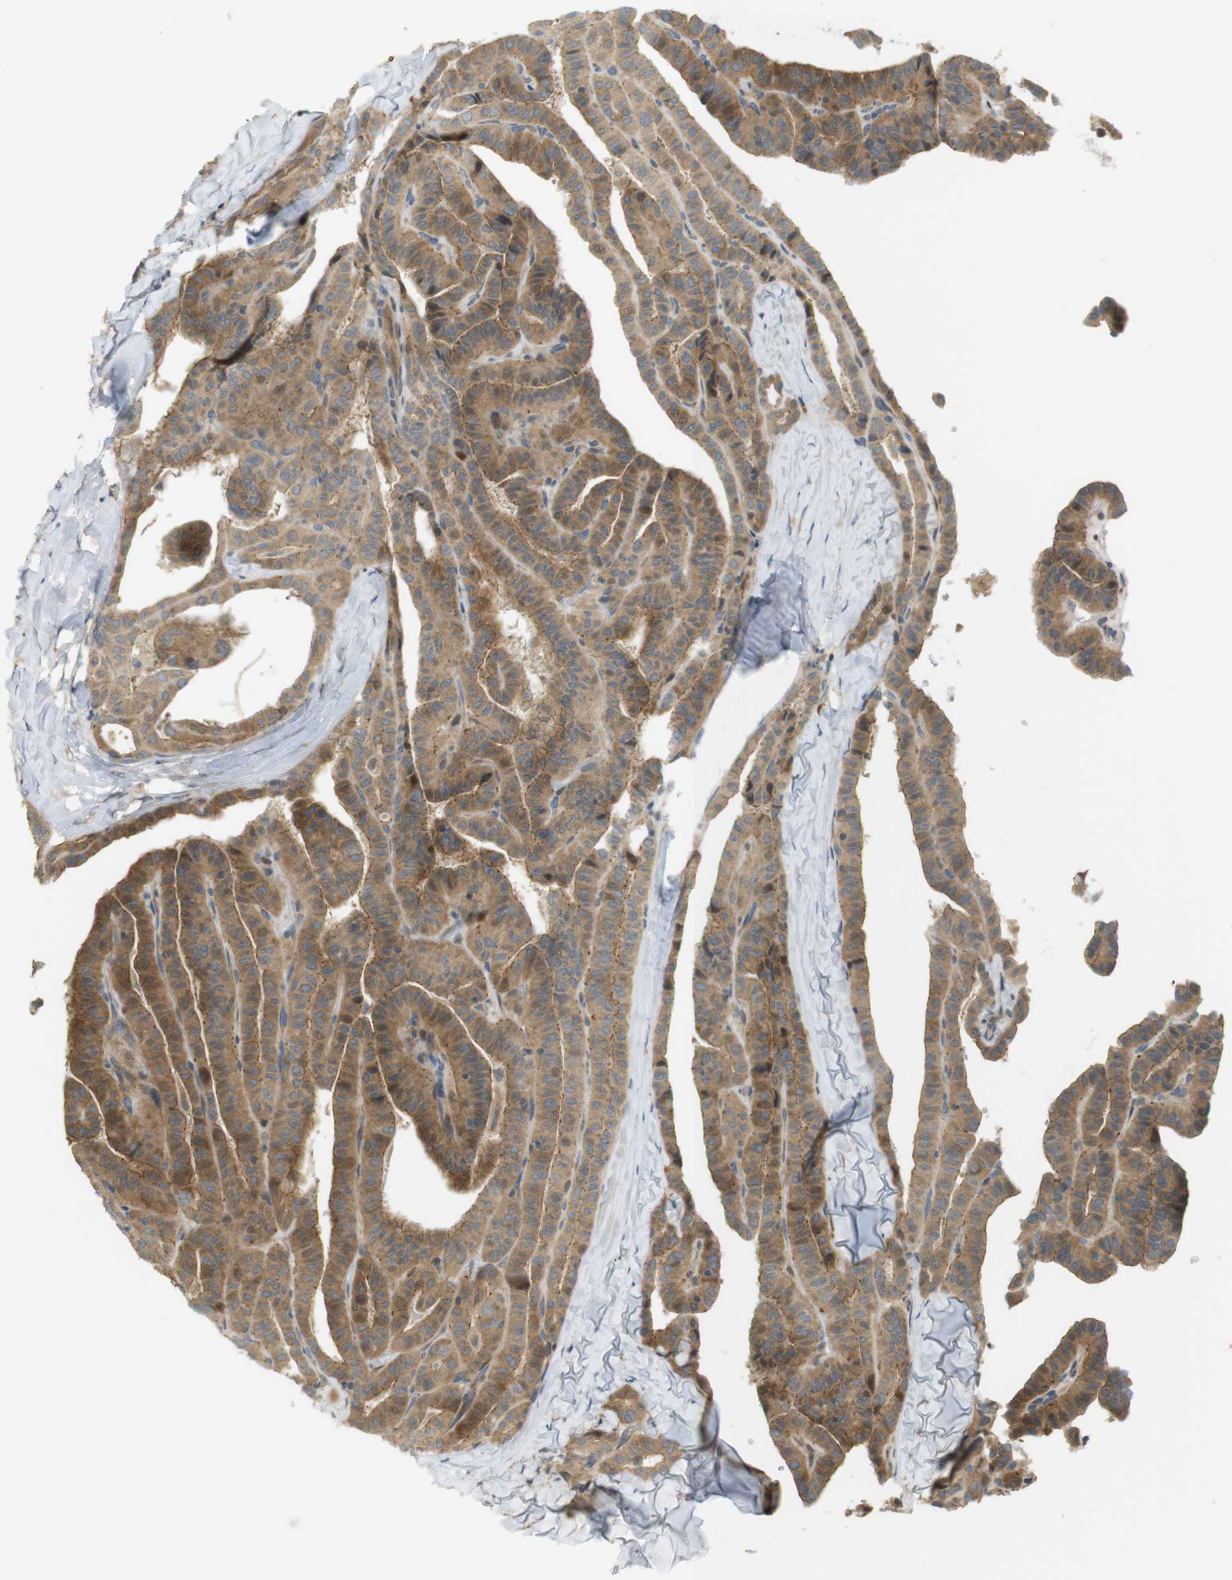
{"staining": {"intensity": "moderate", "quantity": ">75%", "location": "cytoplasmic/membranous"}, "tissue": "thyroid cancer", "cell_type": "Tumor cells", "image_type": "cancer", "snomed": [{"axis": "morphology", "description": "Papillary adenocarcinoma, NOS"}, {"axis": "topography", "description": "Thyroid gland"}], "caption": "Thyroid cancer (papillary adenocarcinoma) stained for a protein (brown) demonstrates moderate cytoplasmic/membranous positive expression in about >75% of tumor cells.", "gene": "CLRN3", "patient": {"sex": "male", "age": 77}}